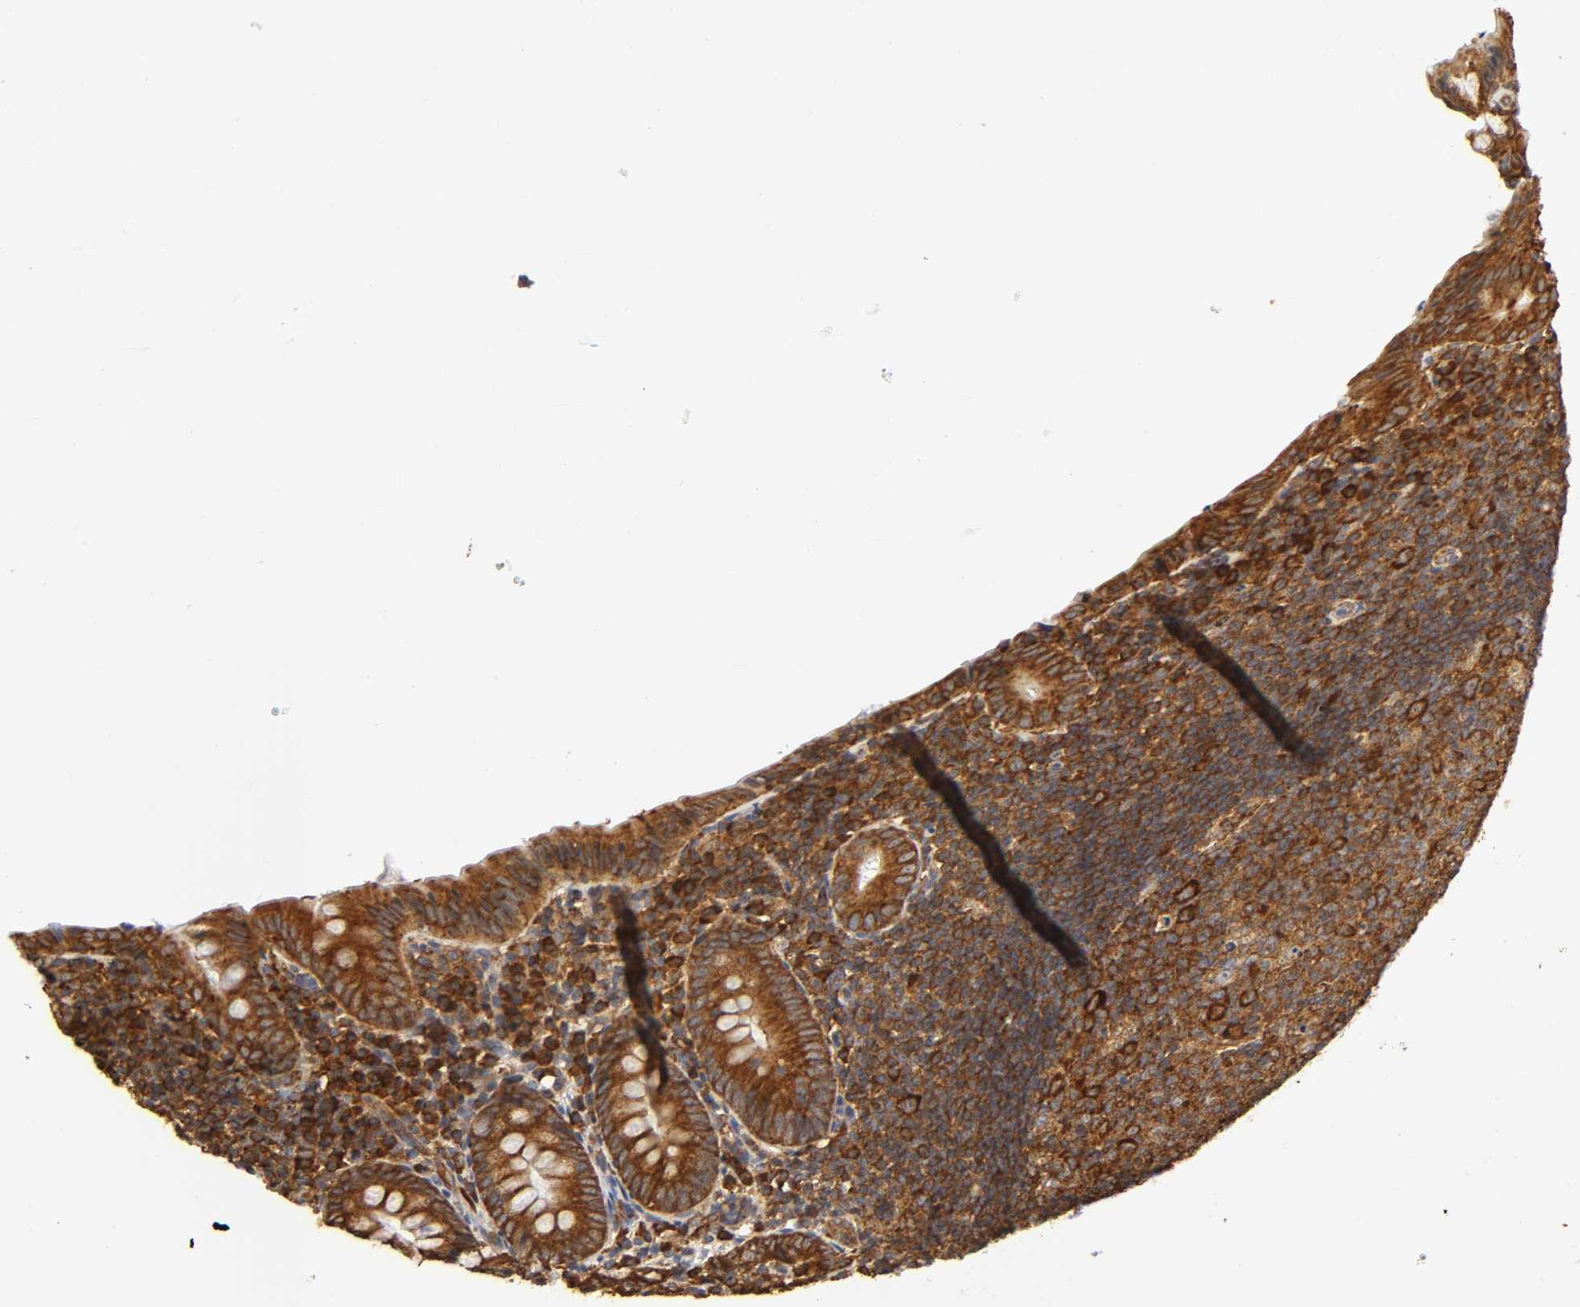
{"staining": {"intensity": "strong", "quantity": ">75%", "location": "cytoplasmic/membranous"}, "tissue": "appendix", "cell_type": "Glandular cells", "image_type": "normal", "snomed": [{"axis": "morphology", "description": "Normal tissue, NOS"}, {"axis": "topography", "description": "Appendix"}], "caption": "Immunohistochemical staining of normal appendix shows high levels of strong cytoplasmic/membranous positivity in approximately >75% of glandular cells.", "gene": "RPL14", "patient": {"sex": "female", "age": 10}}